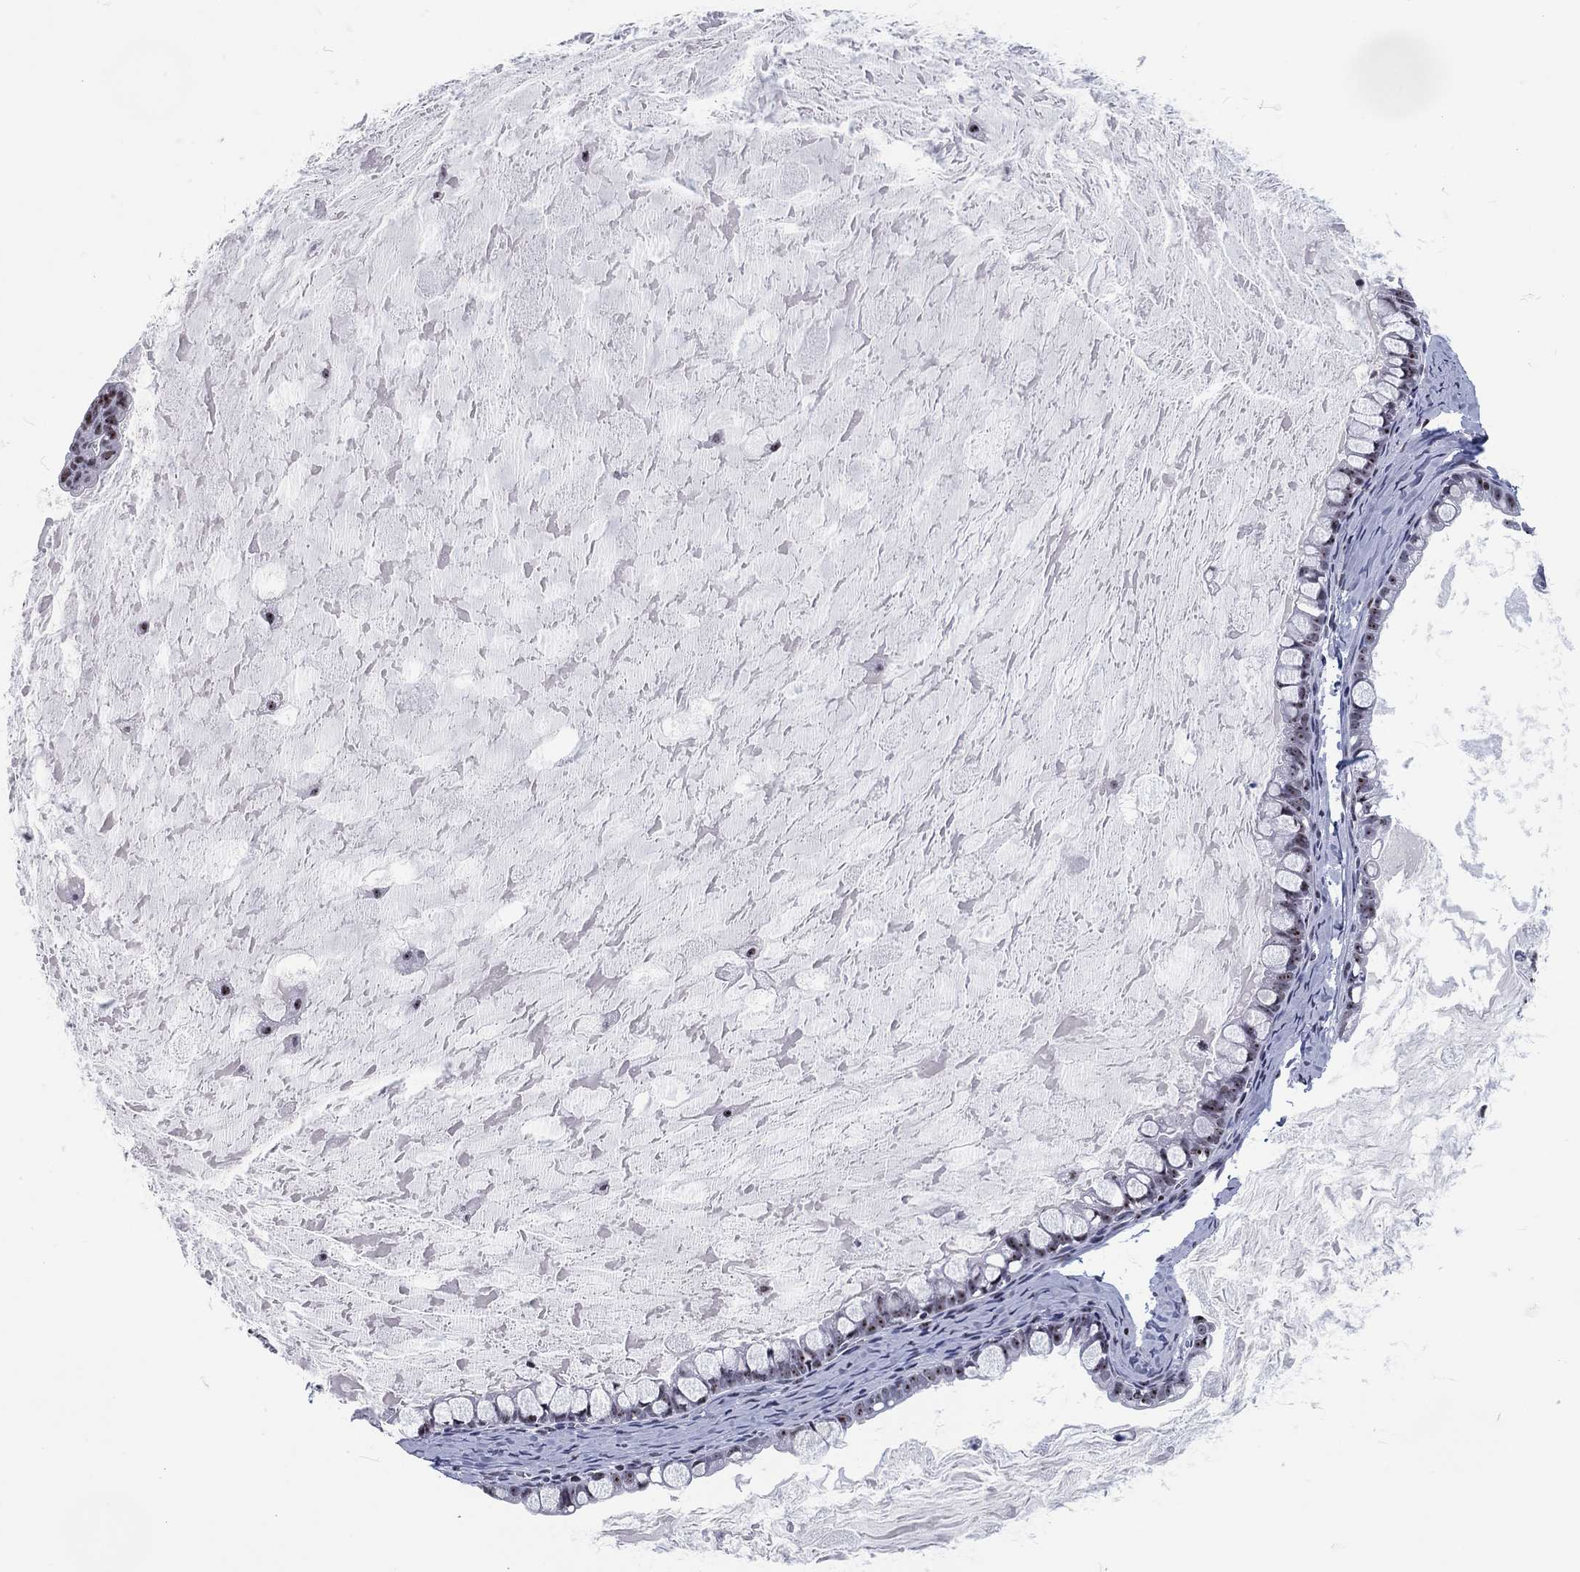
{"staining": {"intensity": "negative", "quantity": "none", "location": "none"}, "tissue": "ovarian cancer", "cell_type": "Tumor cells", "image_type": "cancer", "snomed": [{"axis": "morphology", "description": "Cystadenocarcinoma, mucinous, NOS"}, {"axis": "topography", "description": "Ovary"}], "caption": "The IHC histopathology image has no significant staining in tumor cells of ovarian cancer (mucinous cystadenocarcinoma) tissue.", "gene": "MAPK8IP1", "patient": {"sex": "female", "age": 63}}